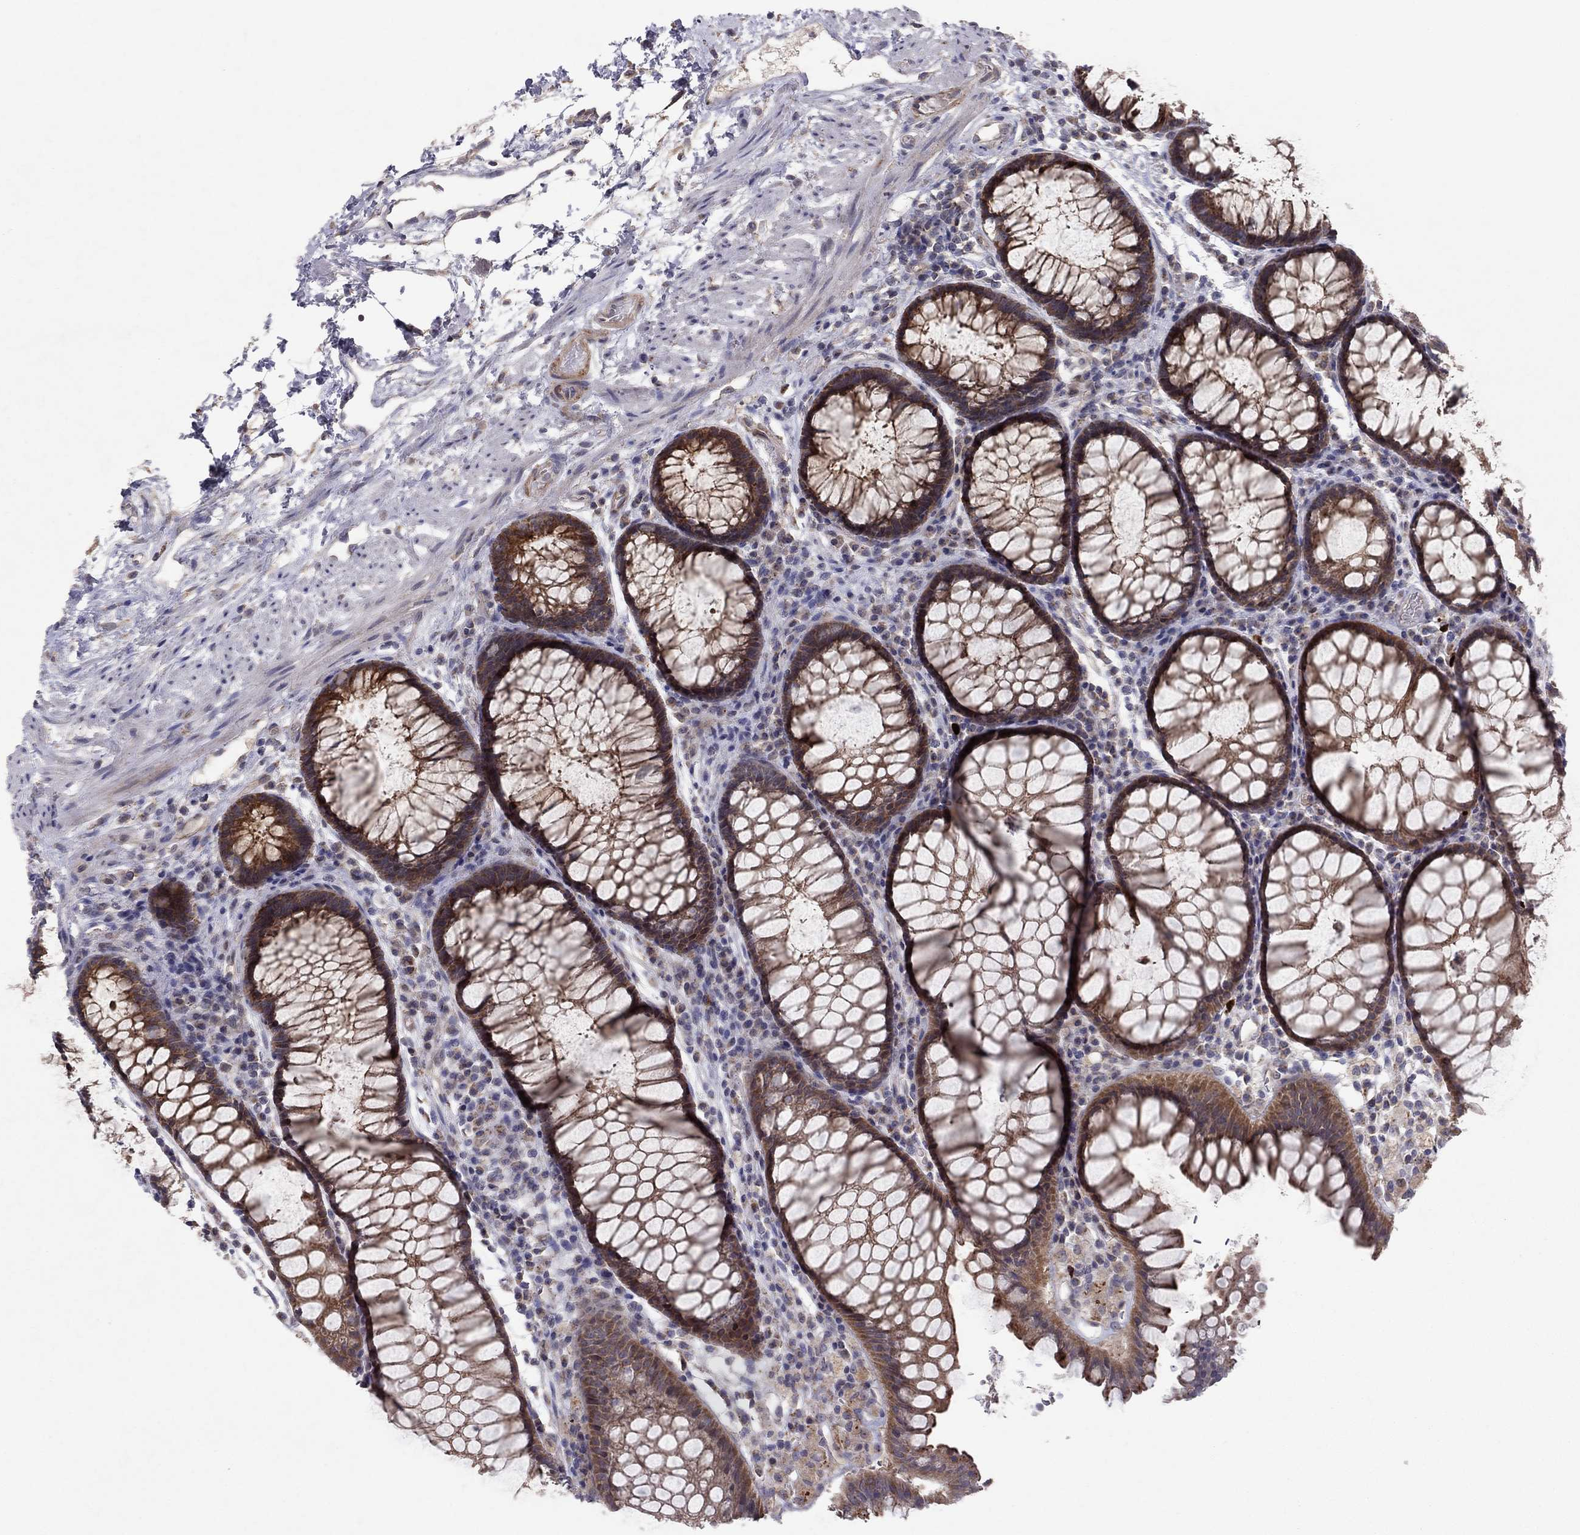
{"staining": {"intensity": "moderate", "quantity": ">75%", "location": "cytoplasmic/membranous"}, "tissue": "rectum", "cell_type": "Glandular cells", "image_type": "normal", "snomed": [{"axis": "morphology", "description": "Normal tissue, NOS"}, {"axis": "topography", "description": "Rectum"}], "caption": "Human rectum stained with a brown dye demonstrates moderate cytoplasmic/membranous positive staining in approximately >75% of glandular cells.", "gene": "CRACDL", "patient": {"sex": "female", "age": 68}}